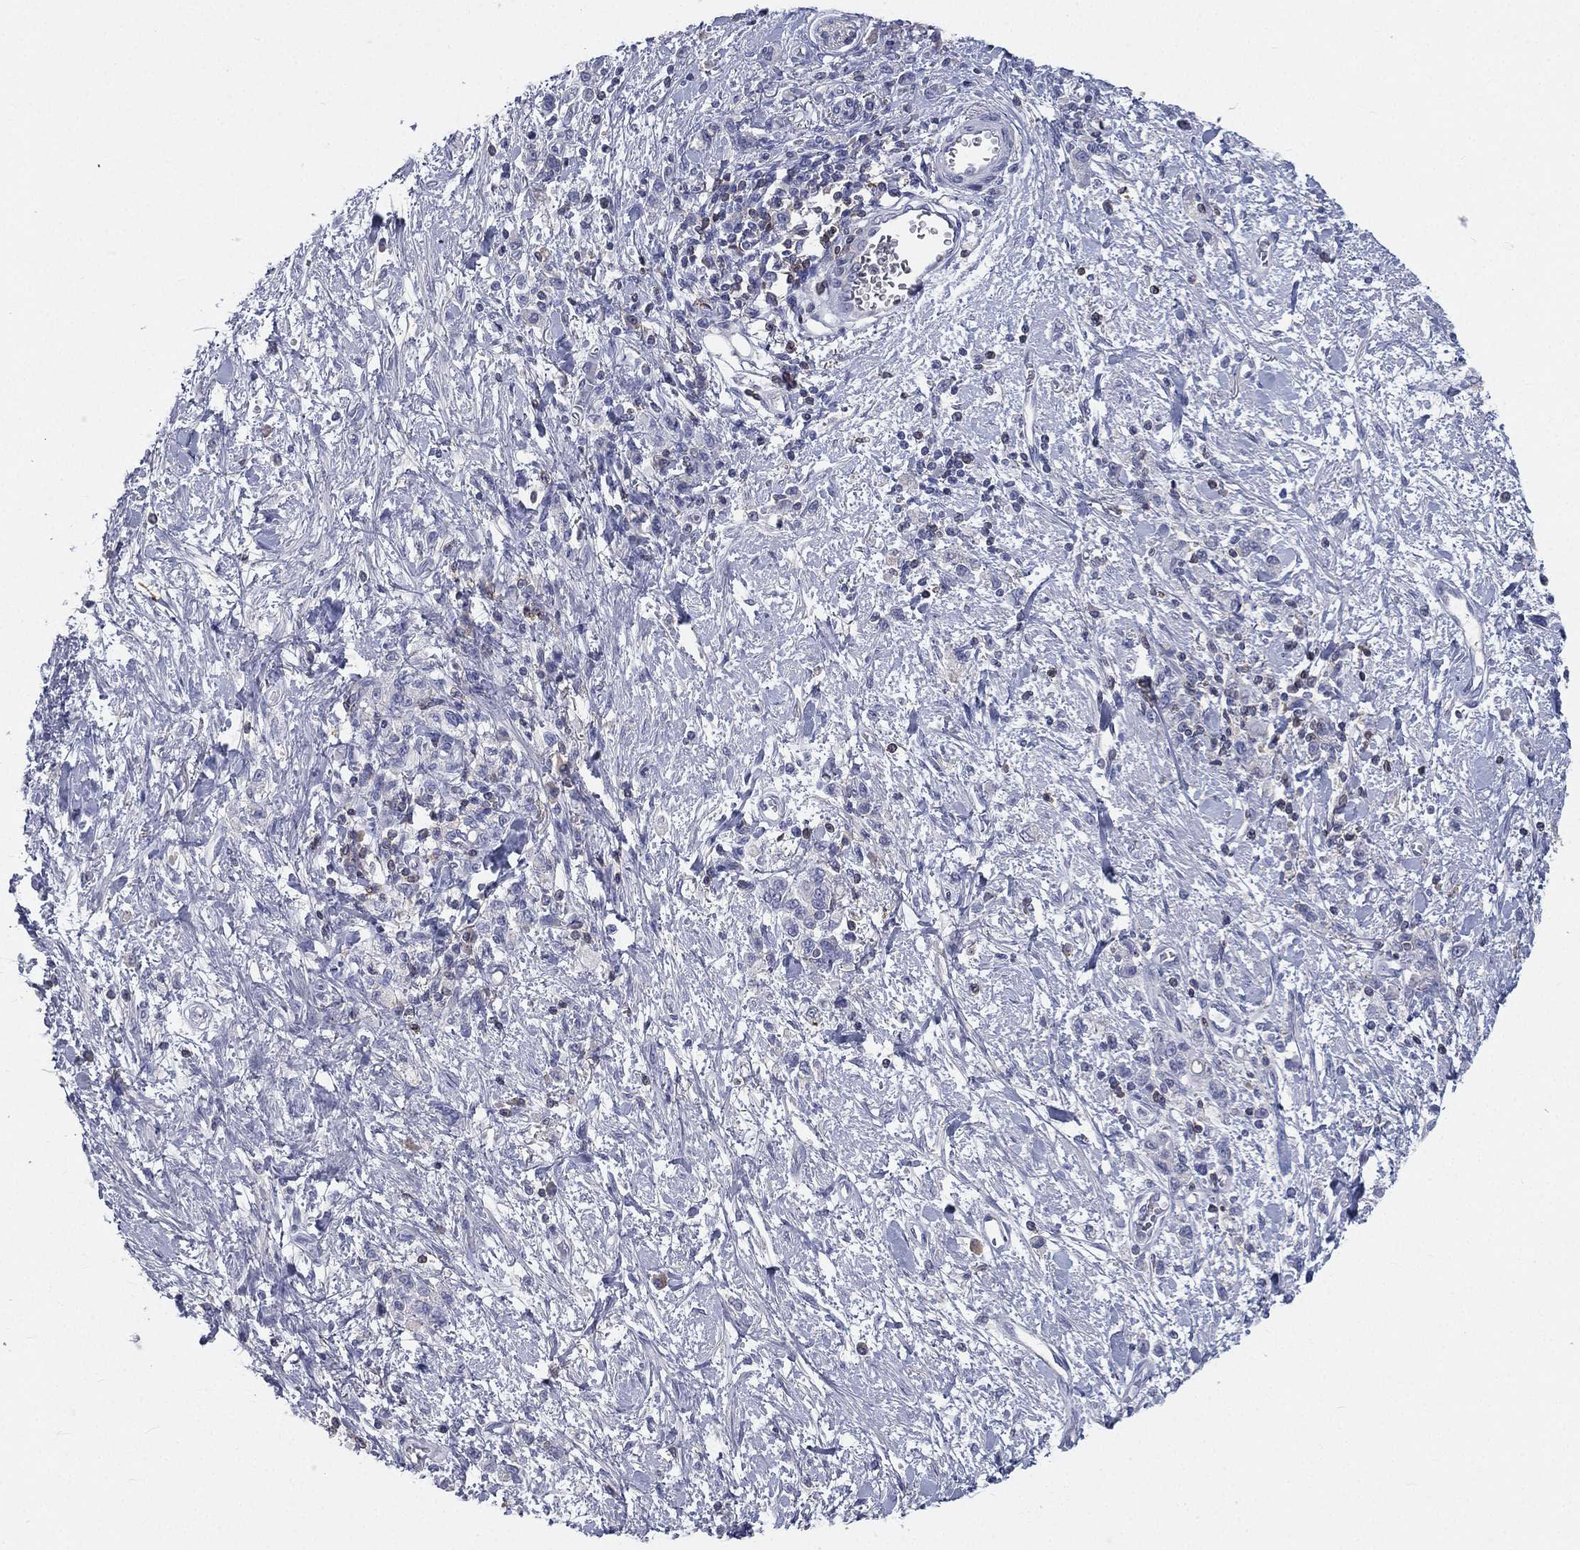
{"staining": {"intensity": "negative", "quantity": "none", "location": "none"}, "tissue": "stomach cancer", "cell_type": "Tumor cells", "image_type": "cancer", "snomed": [{"axis": "morphology", "description": "Adenocarcinoma, NOS"}, {"axis": "topography", "description": "Stomach"}], "caption": "Immunohistochemistry micrograph of stomach cancer (adenocarcinoma) stained for a protein (brown), which exhibits no staining in tumor cells.", "gene": "CD3D", "patient": {"sex": "male", "age": 77}}